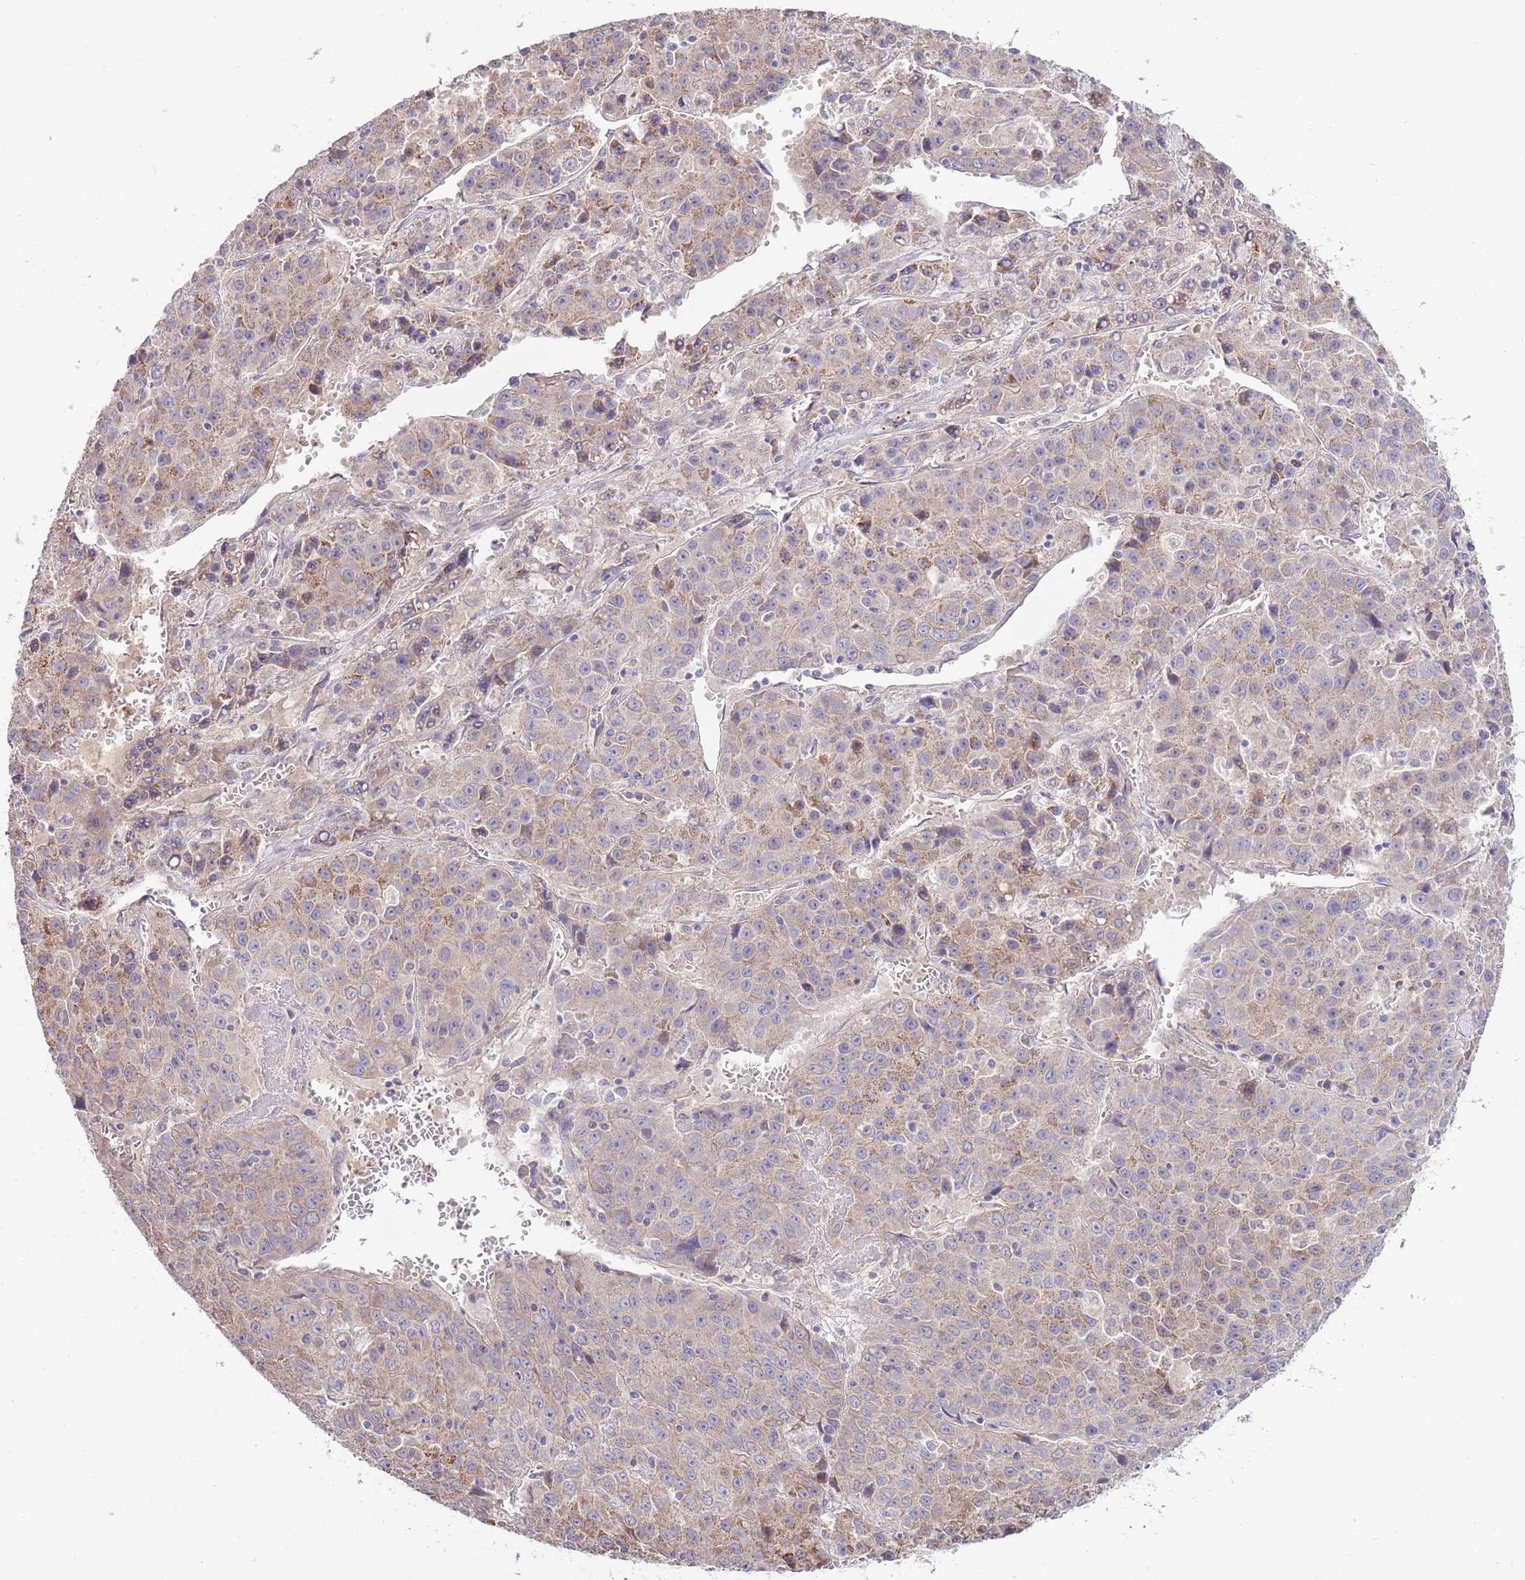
{"staining": {"intensity": "moderate", "quantity": "25%-75%", "location": "cytoplasmic/membranous"}, "tissue": "liver cancer", "cell_type": "Tumor cells", "image_type": "cancer", "snomed": [{"axis": "morphology", "description": "Carcinoma, Hepatocellular, NOS"}, {"axis": "topography", "description": "Liver"}], "caption": "IHC (DAB) staining of liver cancer demonstrates moderate cytoplasmic/membranous protein expression in about 25%-75% of tumor cells. (Brightfield microscopy of DAB IHC at high magnification).", "gene": "ARL2BP", "patient": {"sex": "female", "age": 53}}